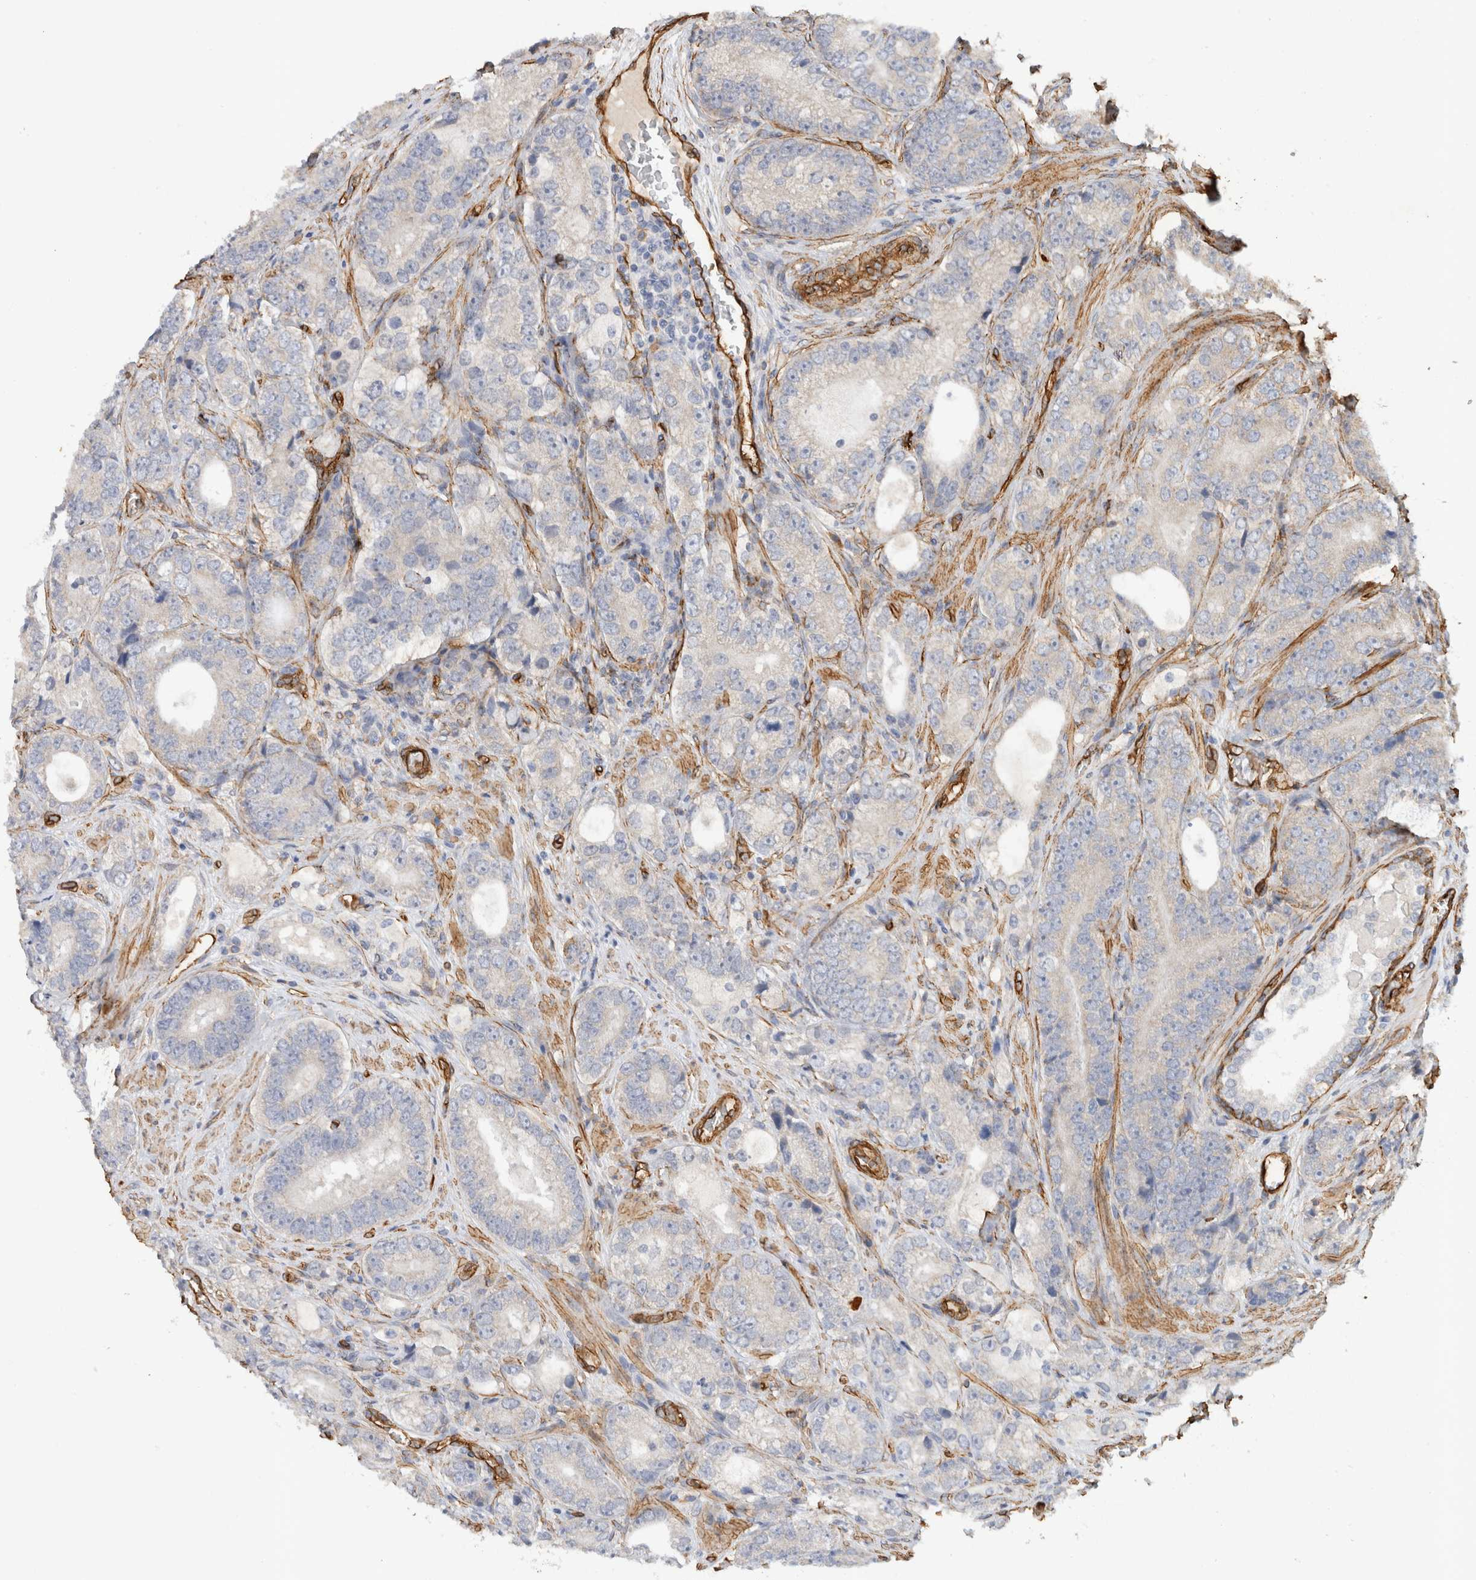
{"staining": {"intensity": "negative", "quantity": "none", "location": "none"}, "tissue": "prostate cancer", "cell_type": "Tumor cells", "image_type": "cancer", "snomed": [{"axis": "morphology", "description": "Adenocarcinoma, High grade"}, {"axis": "topography", "description": "Prostate"}], "caption": "This is an IHC image of human prostate cancer (high-grade adenocarcinoma). There is no staining in tumor cells.", "gene": "JMJD4", "patient": {"sex": "male", "age": 56}}